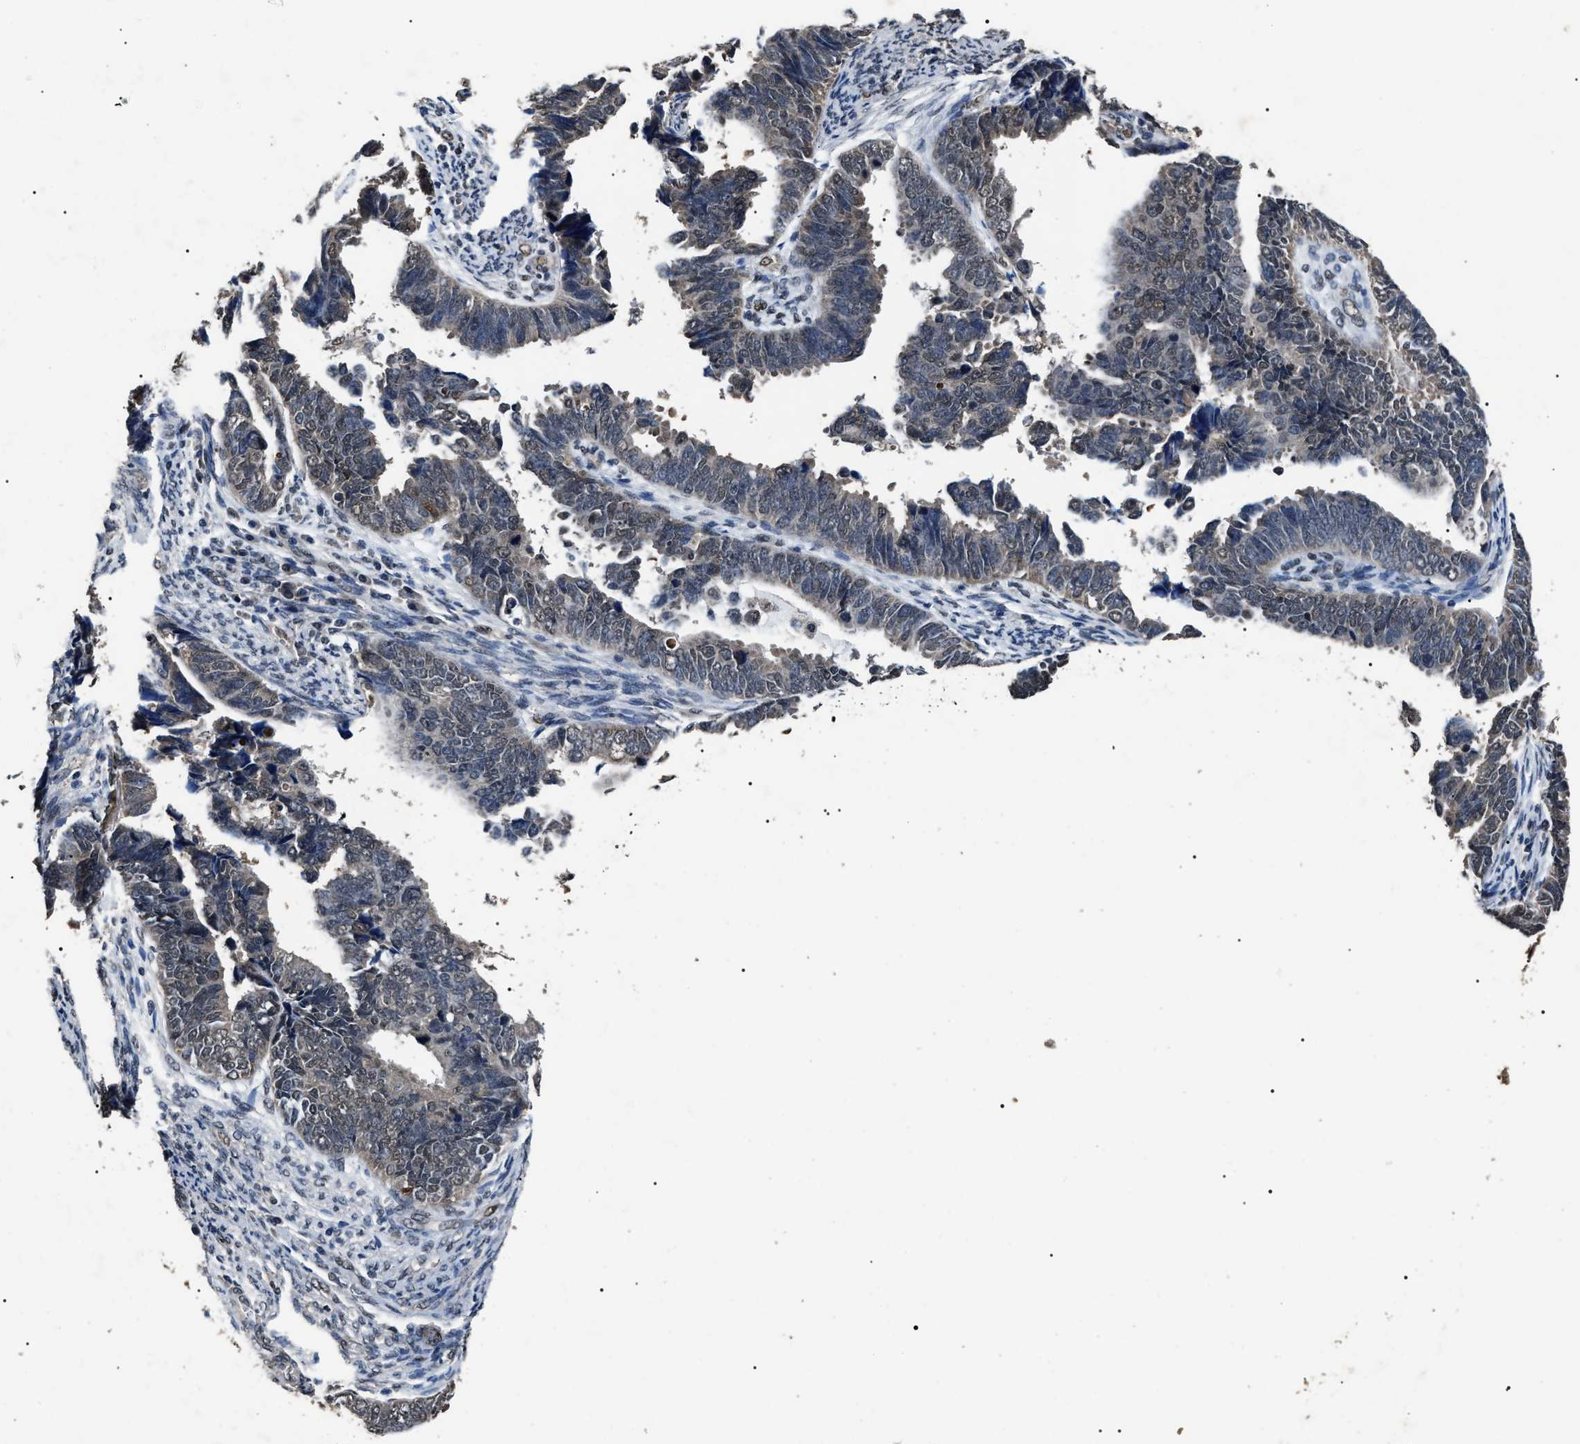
{"staining": {"intensity": "weak", "quantity": "25%-75%", "location": "nuclear"}, "tissue": "endometrial cancer", "cell_type": "Tumor cells", "image_type": "cancer", "snomed": [{"axis": "morphology", "description": "Adenocarcinoma, NOS"}, {"axis": "topography", "description": "Endometrium"}], "caption": "A brown stain shows weak nuclear staining of a protein in adenocarcinoma (endometrial) tumor cells.", "gene": "ANP32E", "patient": {"sex": "female", "age": 75}}